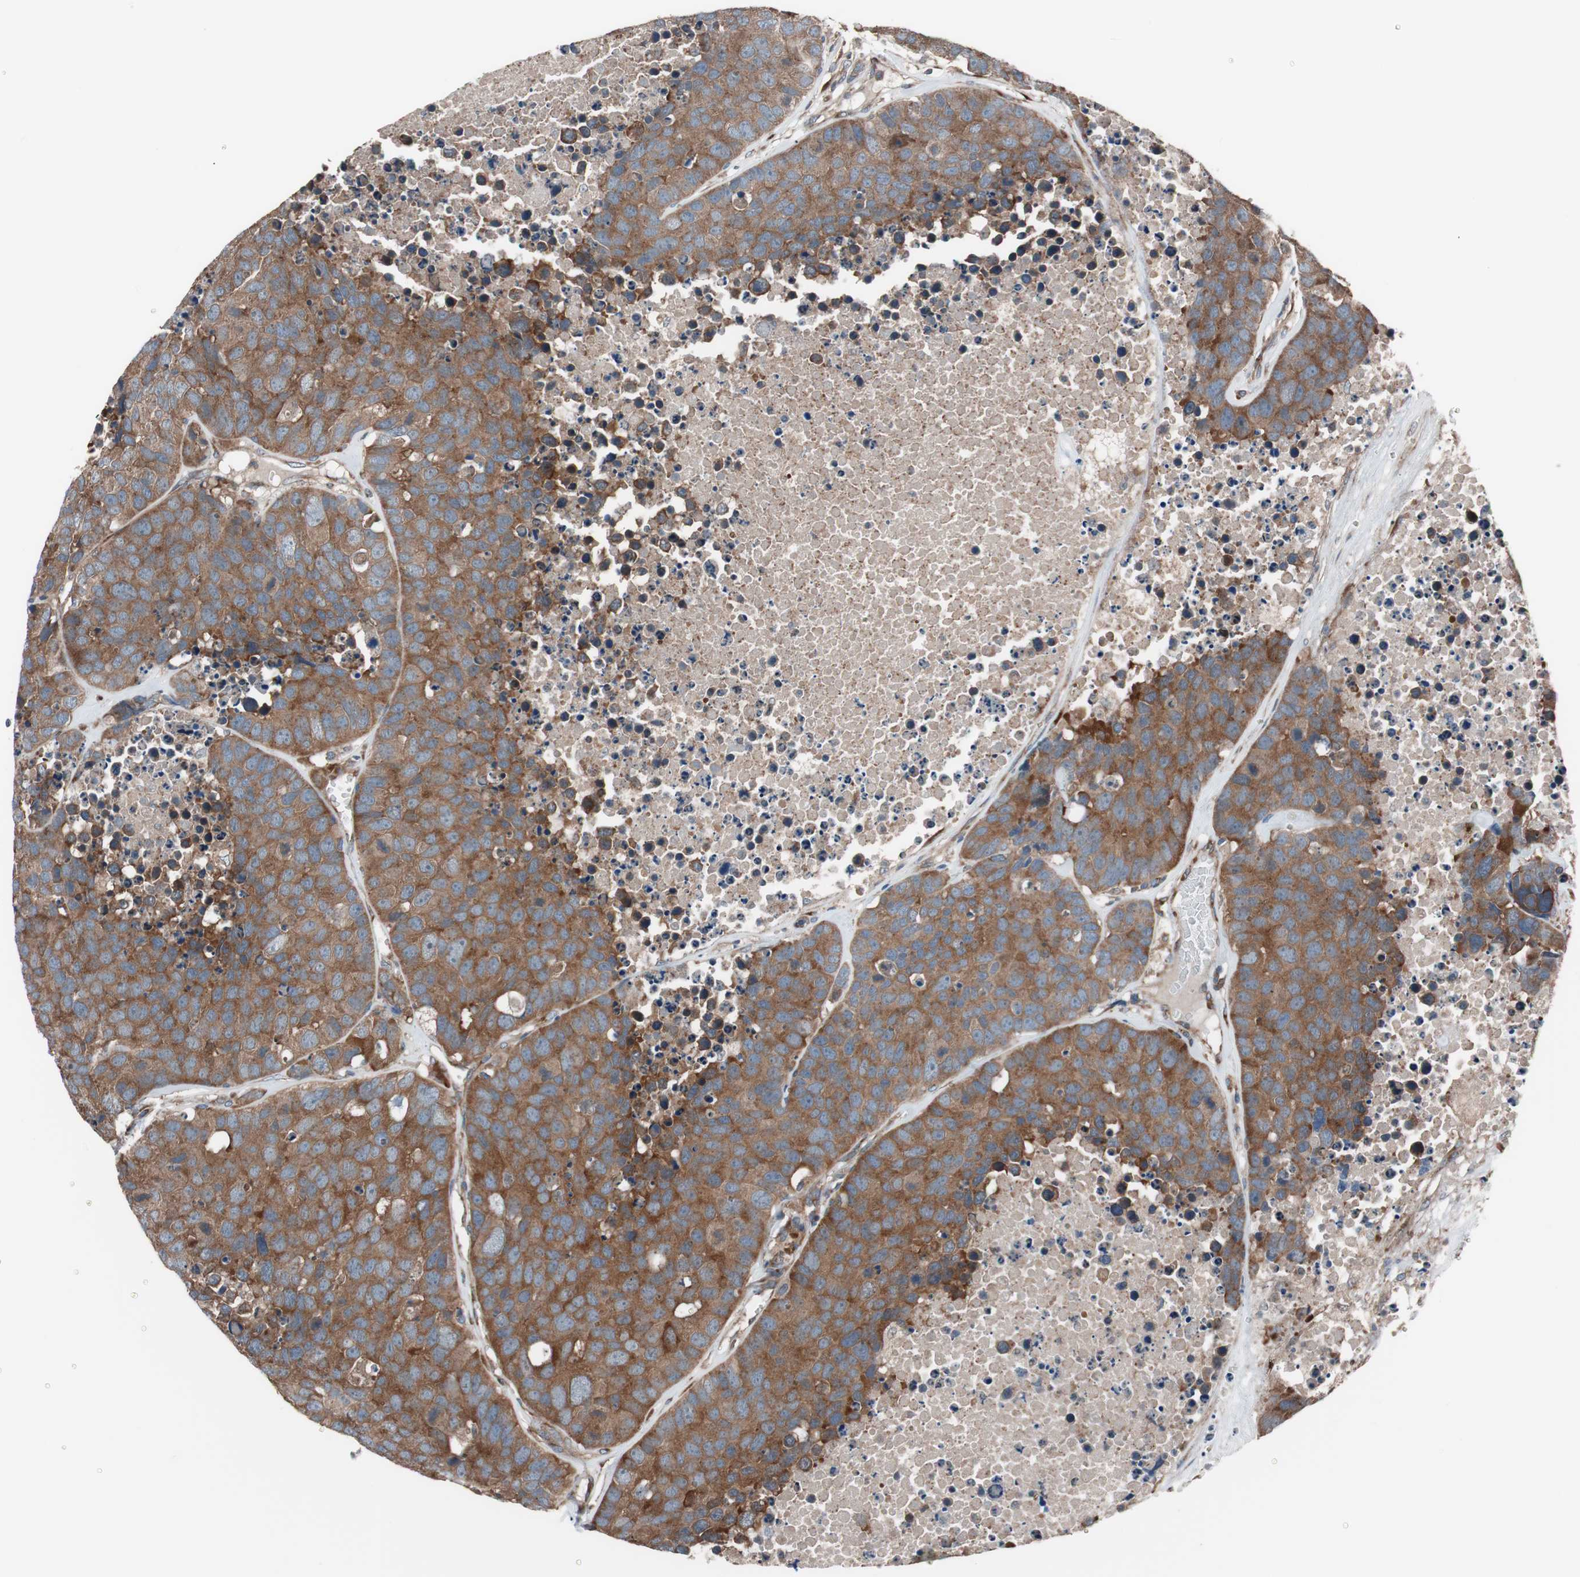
{"staining": {"intensity": "moderate", "quantity": ">75%", "location": "cytoplasmic/membranous"}, "tissue": "carcinoid", "cell_type": "Tumor cells", "image_type": "cancer", "snomed": [{"axis": "morphology", "description": "Carcinoid, malignant, NOS"}, {"axis": "topography", "description": "Lung"}], "caption": "Human carcinoid stained with a protein marker shows moderate staining in tumor cells.", "gene": "SEC31A", "patient": {"sex": "male", "age": 60}}